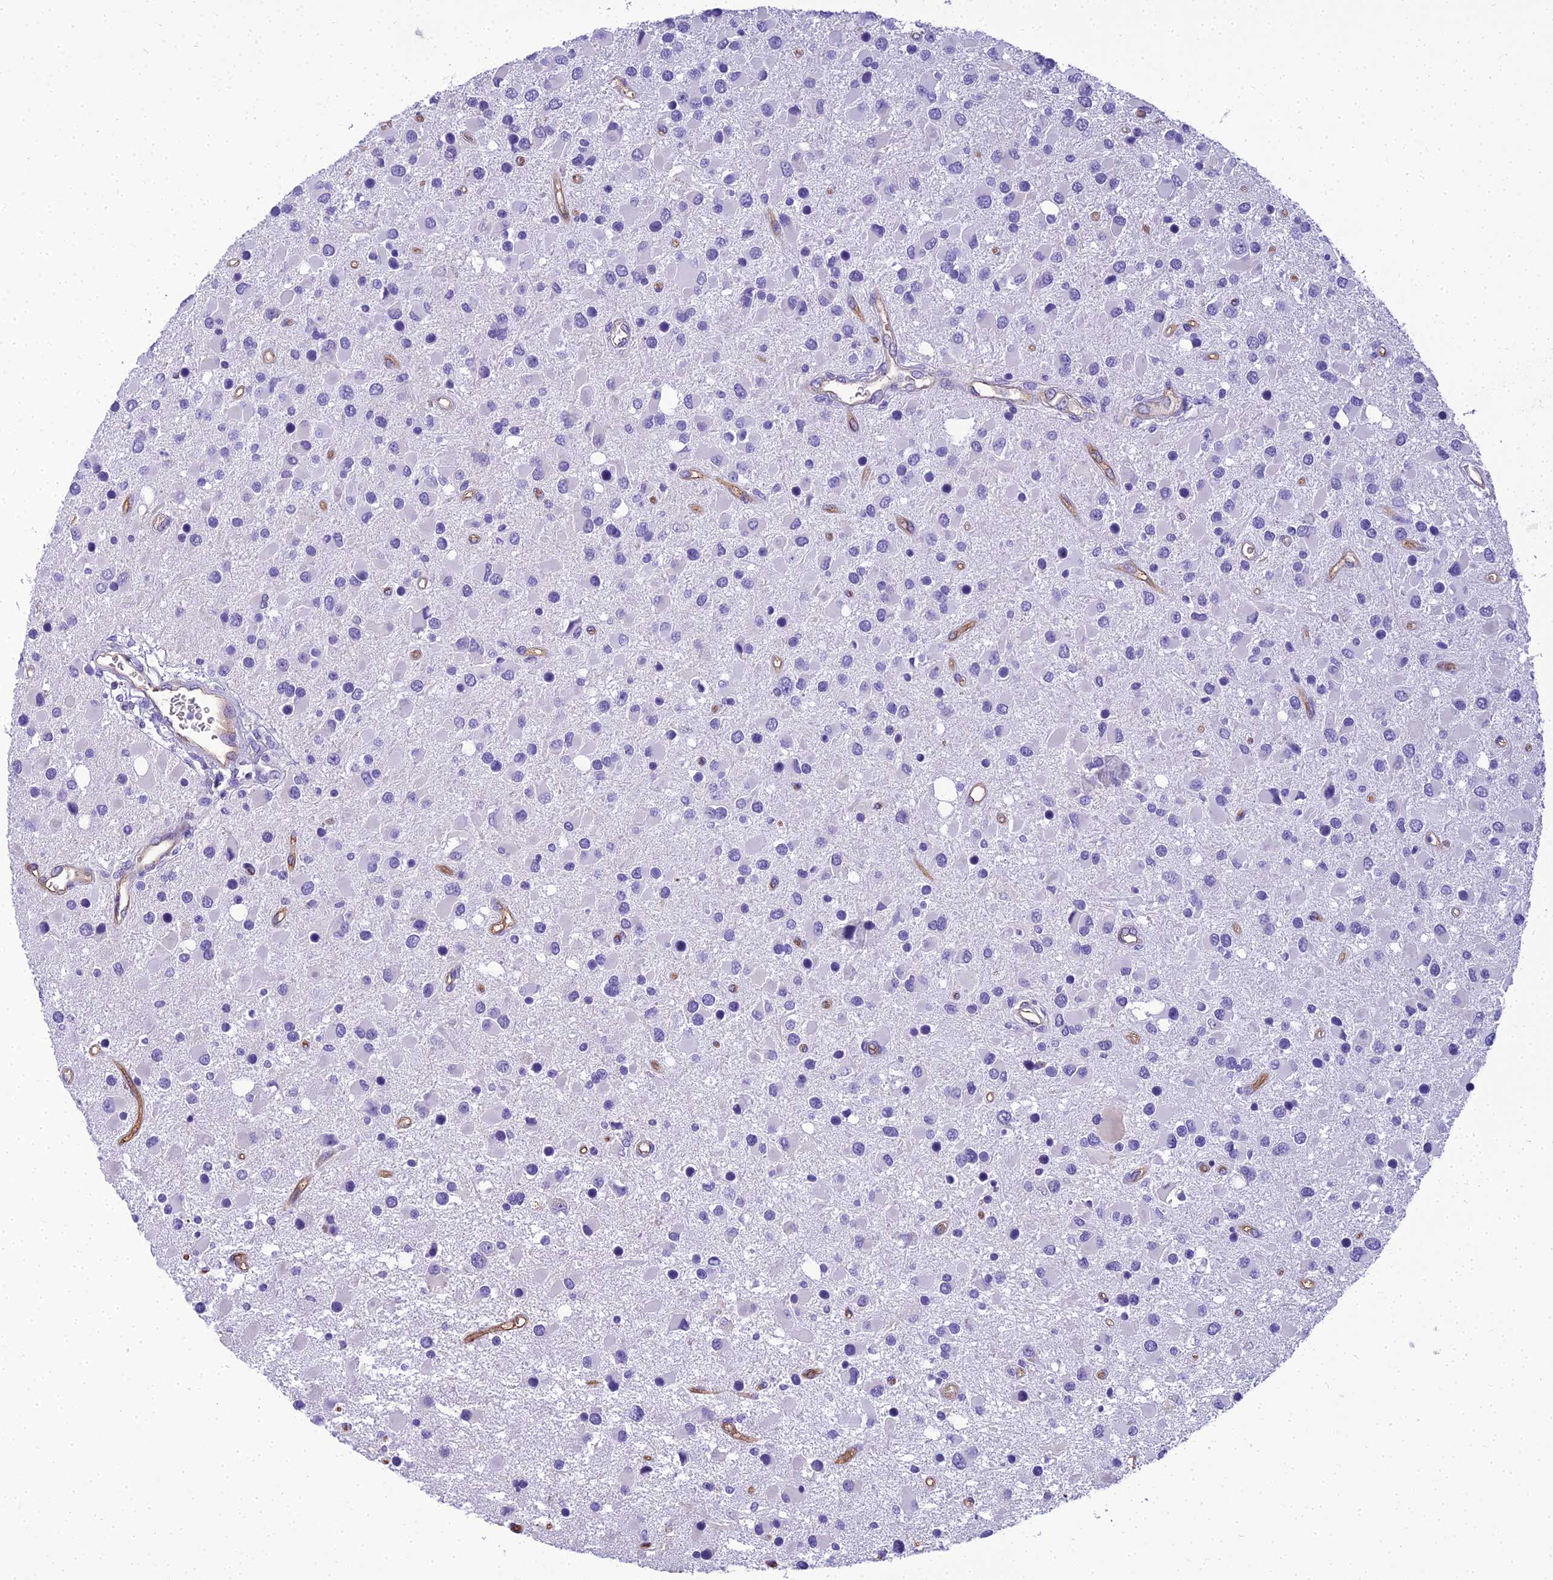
{"staining": {"intensity": "negative", "quantity": "none", "location": "none"}, "tissue": "glioma", "cell_type": "Tumor cells", "image_type": "cancer", "snomed": [{"axis": "morphology", "description": "Glioma, malignant, High grade"}, {"axis": "topography", "description": "Brain"}], "caption": "Immunohistochemistry (IHC) image of neoplastic tissue: glioma stained with DAB (3,3'-diaminobenzidine) reveals no significant protein expression in tumor cells.", "gene": "NINJ1", "patient": {"sex": "male", "age": 53}}